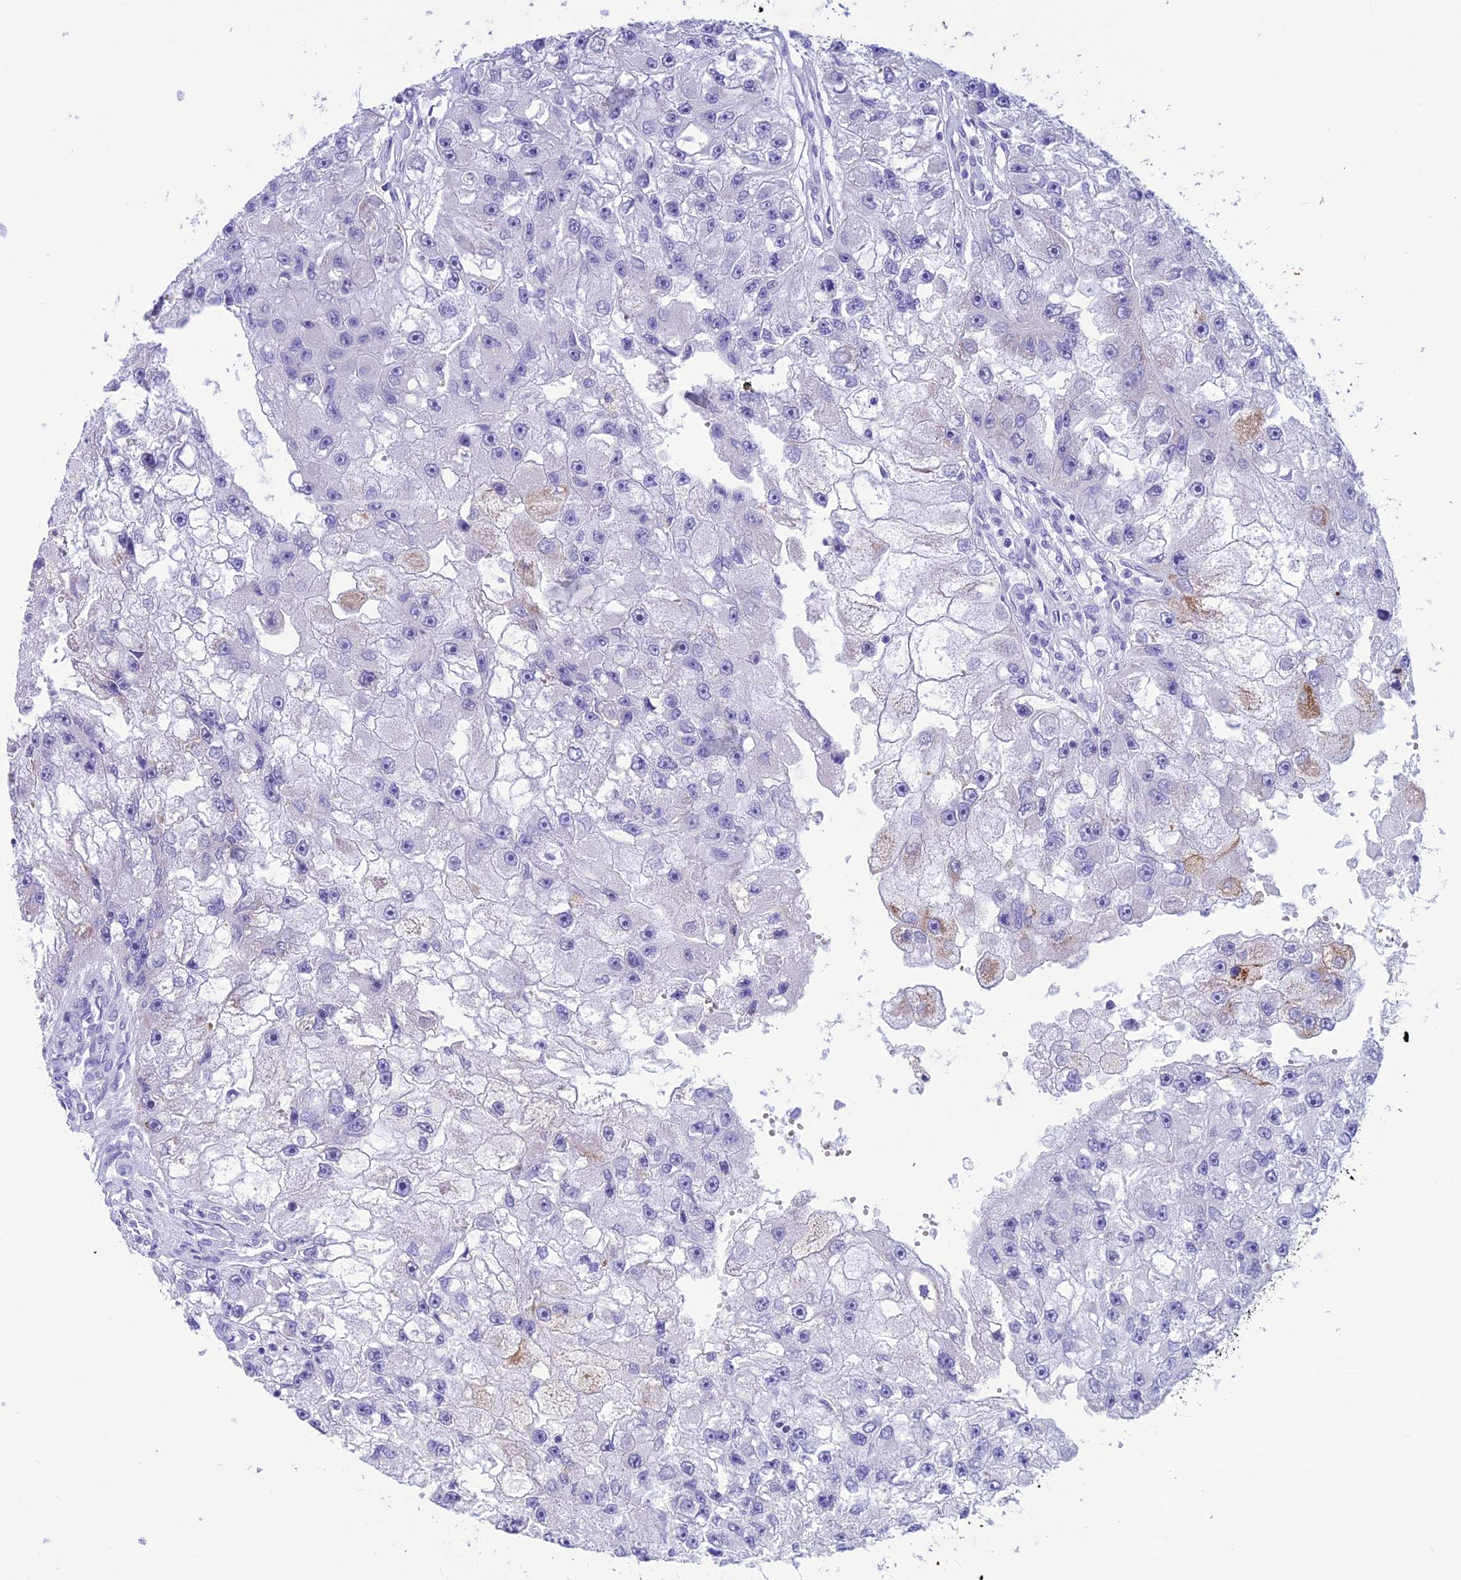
{"staining": {"intensity": "negative", "quantity": "none", "location": "none"}, "tissue": "renal cancer", "cell_type": "Tumor cells", "image_type": "cancer", "snomed": [{"axis": "morphology", "description": "Adenocarcinoma, NOS"}, {"axis": "topography", "description": "Kidney"}], "caption": "Tumor cells show no significant positivity in renal cancer. Nuclei are stained in blue.", "gene": "TRAM1L1", "patient": {"sex": "male", "age": 63}}